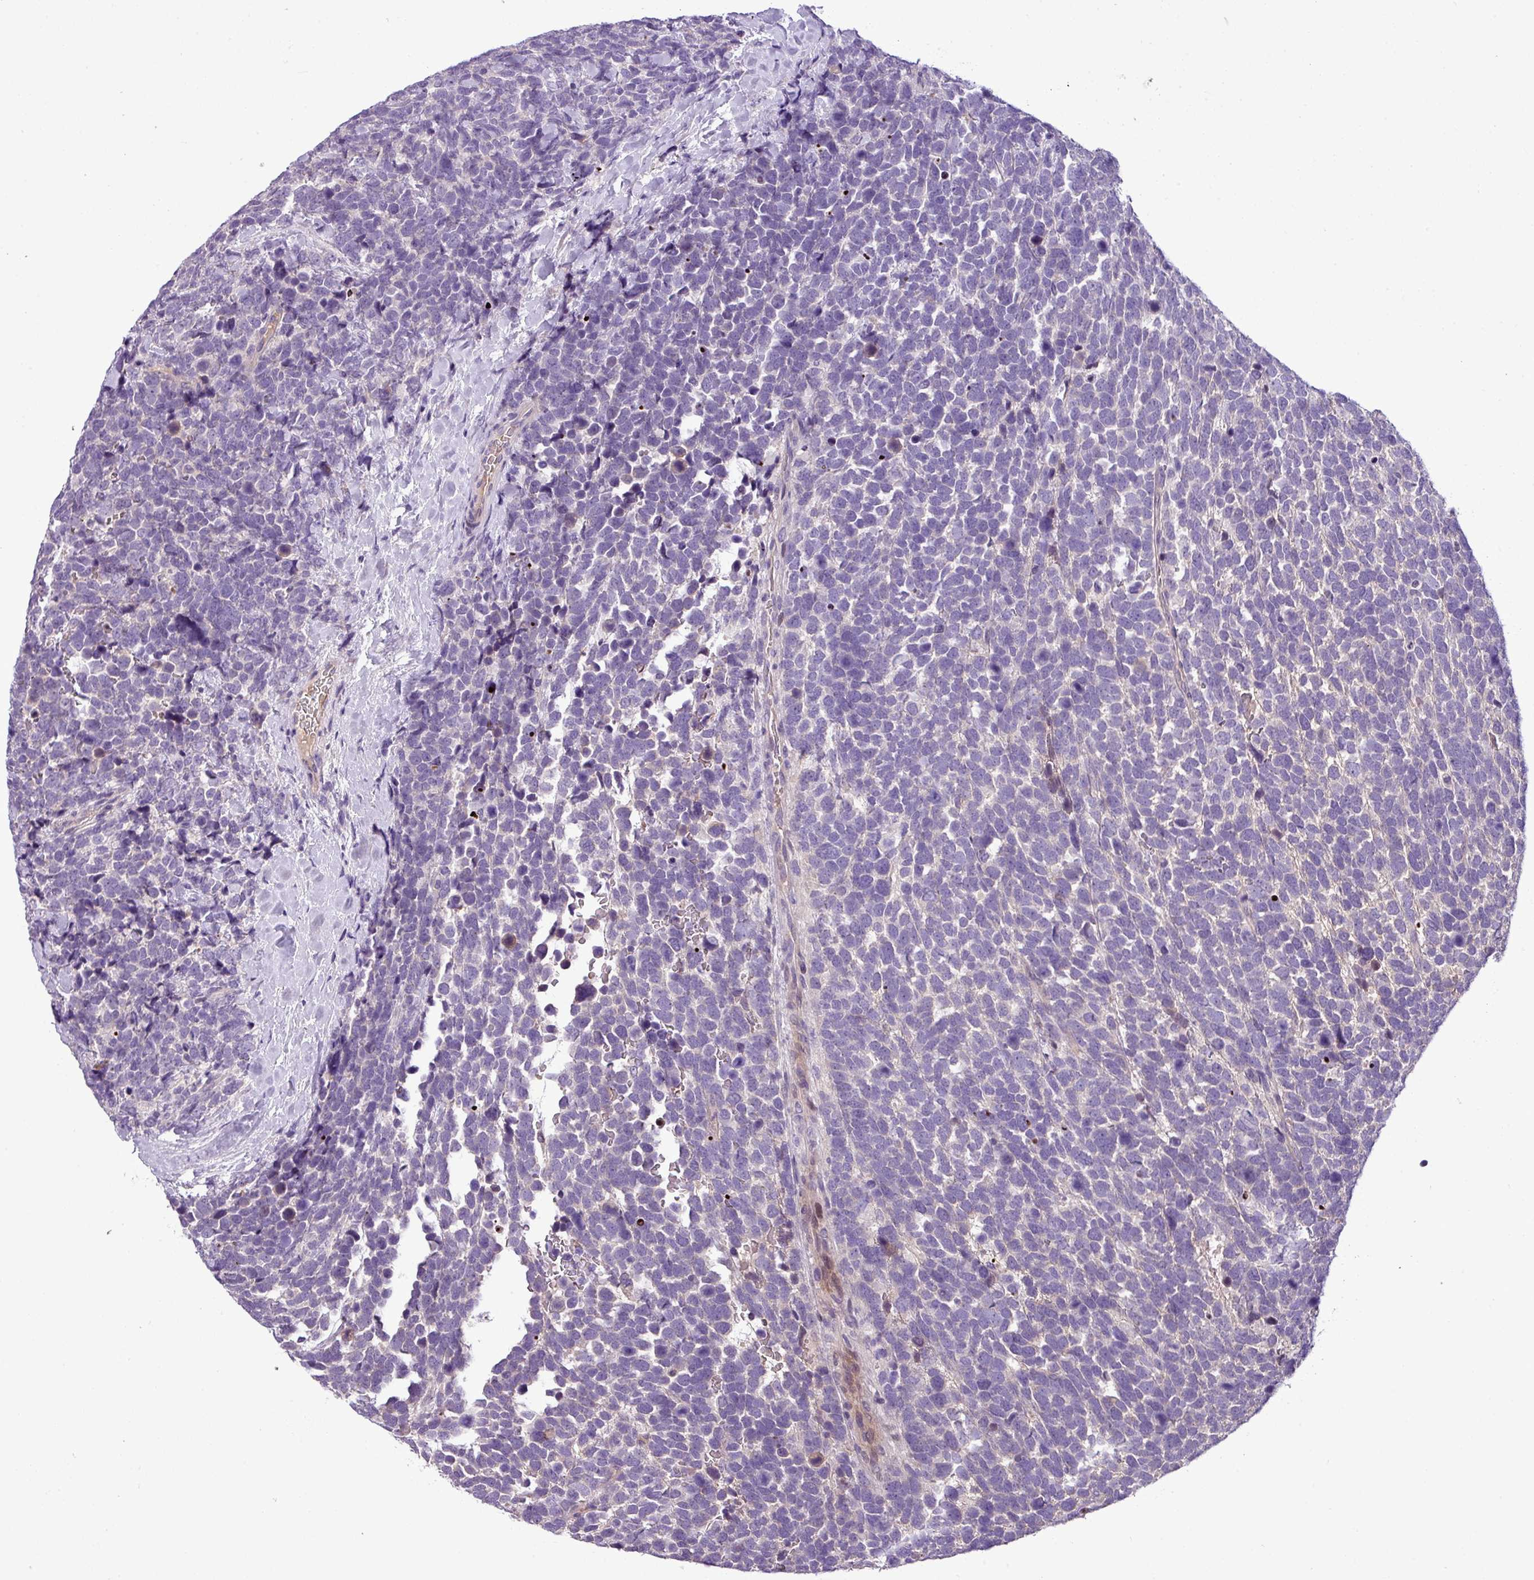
{"staining": {"intensity": "negative", "quantity": "none", "location": "none"}, "tissue": "urothelial cancer", "cell_type": "Tumor cells", "image_type": "cancer", "snomed": [{"axis": "morphology", "description": "Urothelial carcinoma, High grade"}, {"axis": "topography", "description": "Urinary bladder"}], "caption": "Immunohistochemistry (IHC) histopathology image of neoplastic tissue: human high-grade urothelial carcinoma stained with DAB shows no significant protein expression in tumor cells.", "gene": "IL17A", "patient": {"sex": "female", "age": 82}}